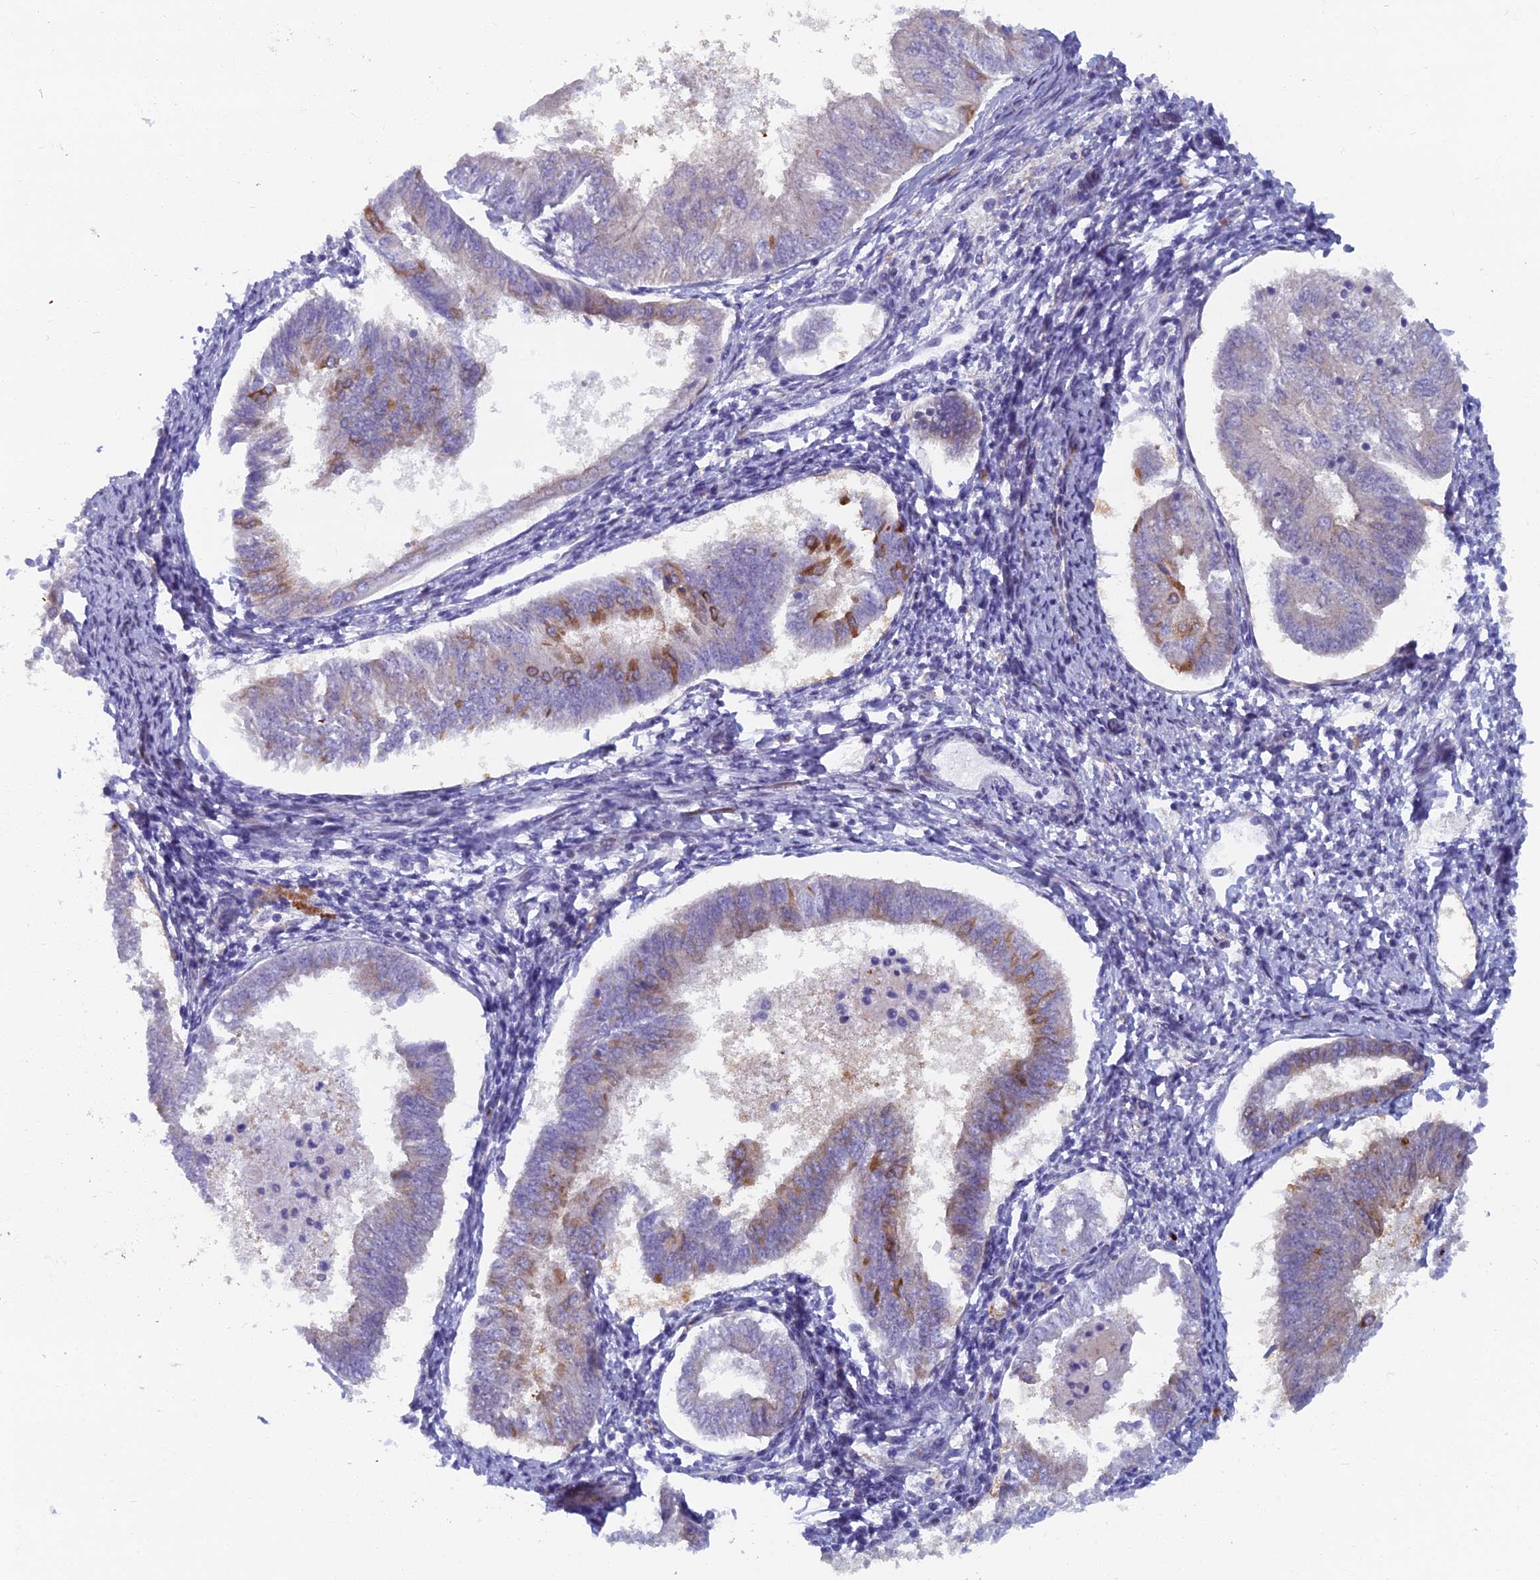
{"staining": {"intensity": "moderate", "quantity": "<25%", "location": "cytoplasmic/membranous"}, "tissue": "endometrial cancer", "cell_type": "Tumor cells", "image_type": "cancer", "snomed": [{"axis": "morphology", "description": "Adenocarcinoma, NOS"}, {"axis": "topography", "description": "Endometrium"}], "caption": "Tumor cells demonstrate moderate cytoplasmic/membranous expression in about <25% of cells in endometrial cancer. (DAB (3,3'-diaminobenzidine) IHC with brightfield microscopy, high magnification).", "gene": "B9D2", "patient": {"sex": "female", "age": 58}}